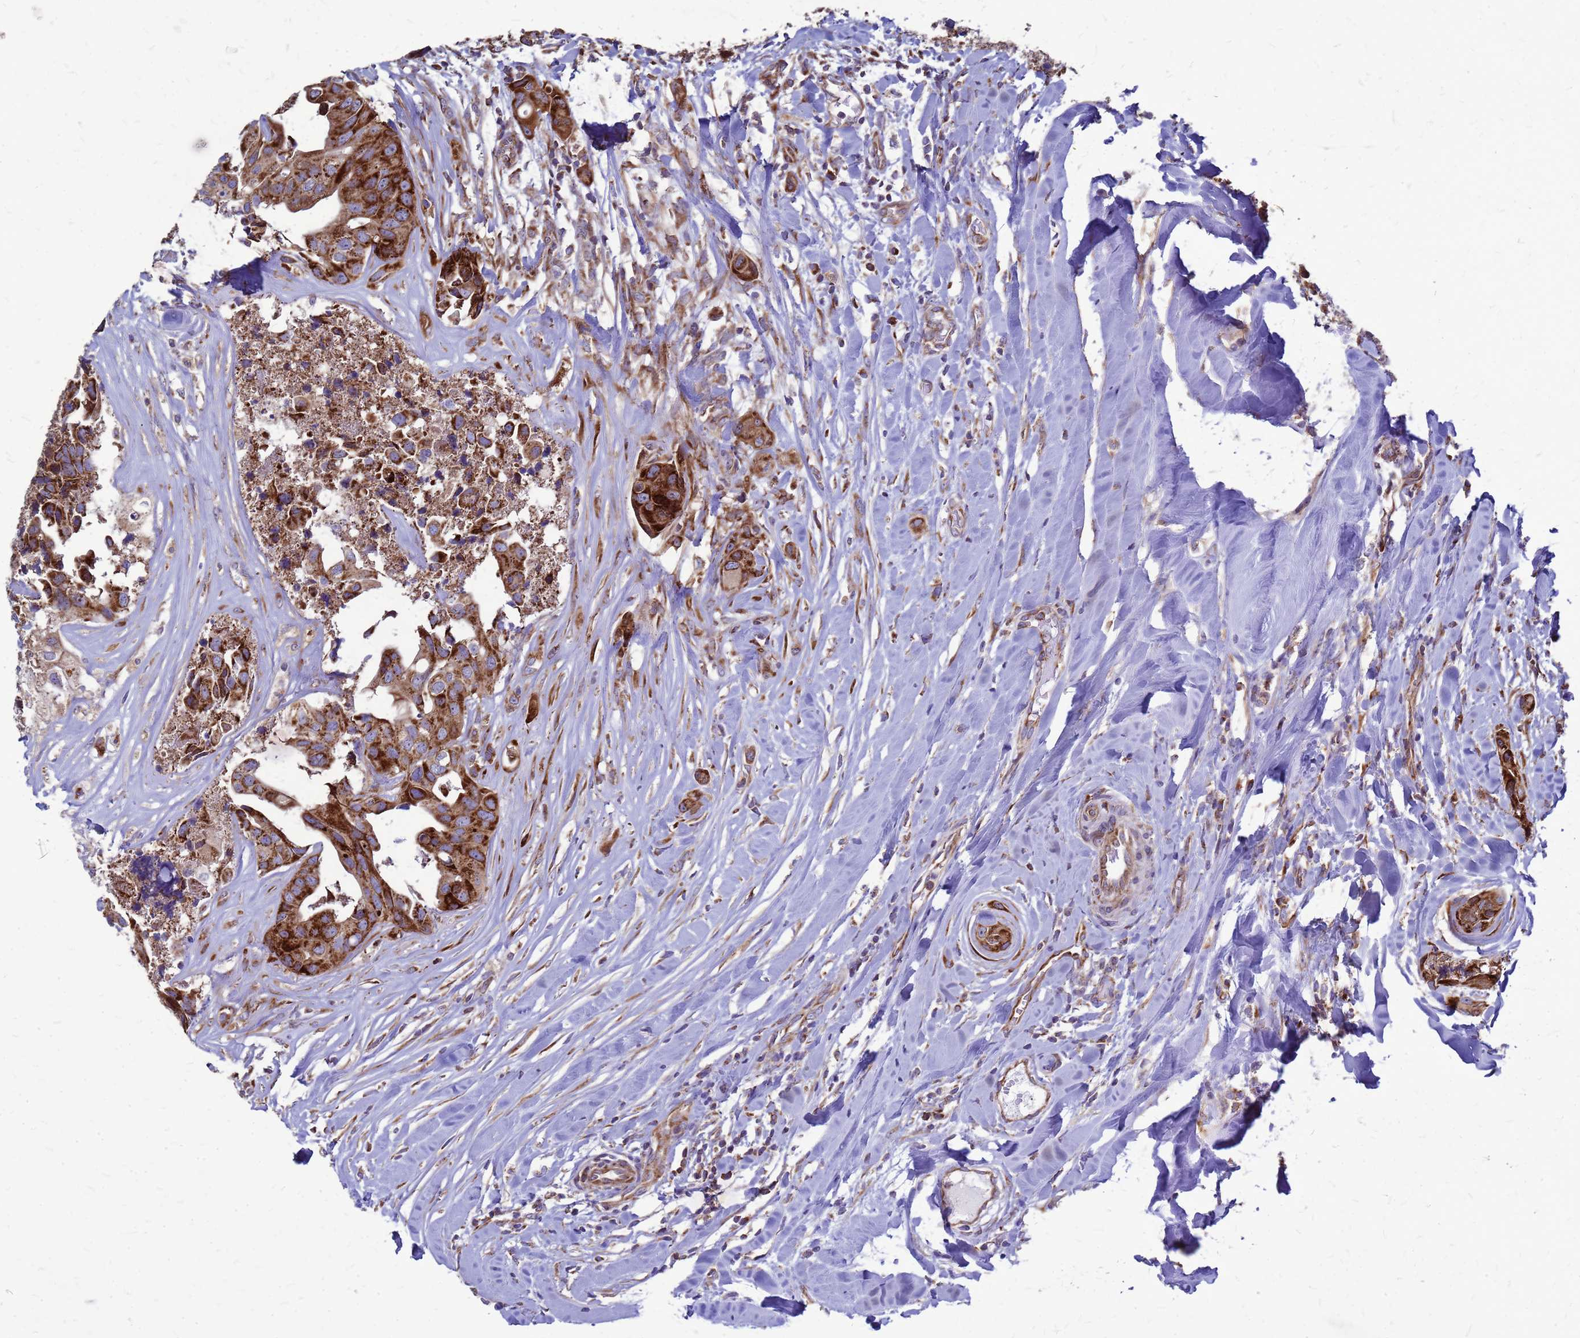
{"staining": {"intensity": "strong", "quantity": ">75%", "location": "cytoplasmic/membranous"}, "tissue": "head and neck cancer", "cell_type": "Tumor cells", "image_type": "cancer", "snomed": [{"axis": "morphology", "description": "Adenocarcinoma, NOS"}, {"axis": "morphology", "description": "Adenocarcinoma, metastatic, NOS"}, {"axis": "topography", "description": "Head-Neck"}], "caption": "Brown immunohistochemical staining in human head and neck adenocarcinoma displays strong cytoplasmic/membranous staining in approximately >75% of tumor cells. Ihc stains the protein of interest in brown and the nuclei are stained blue.", "gene": "FSTL4", "patient": {"sex": "male", "age": 75}}